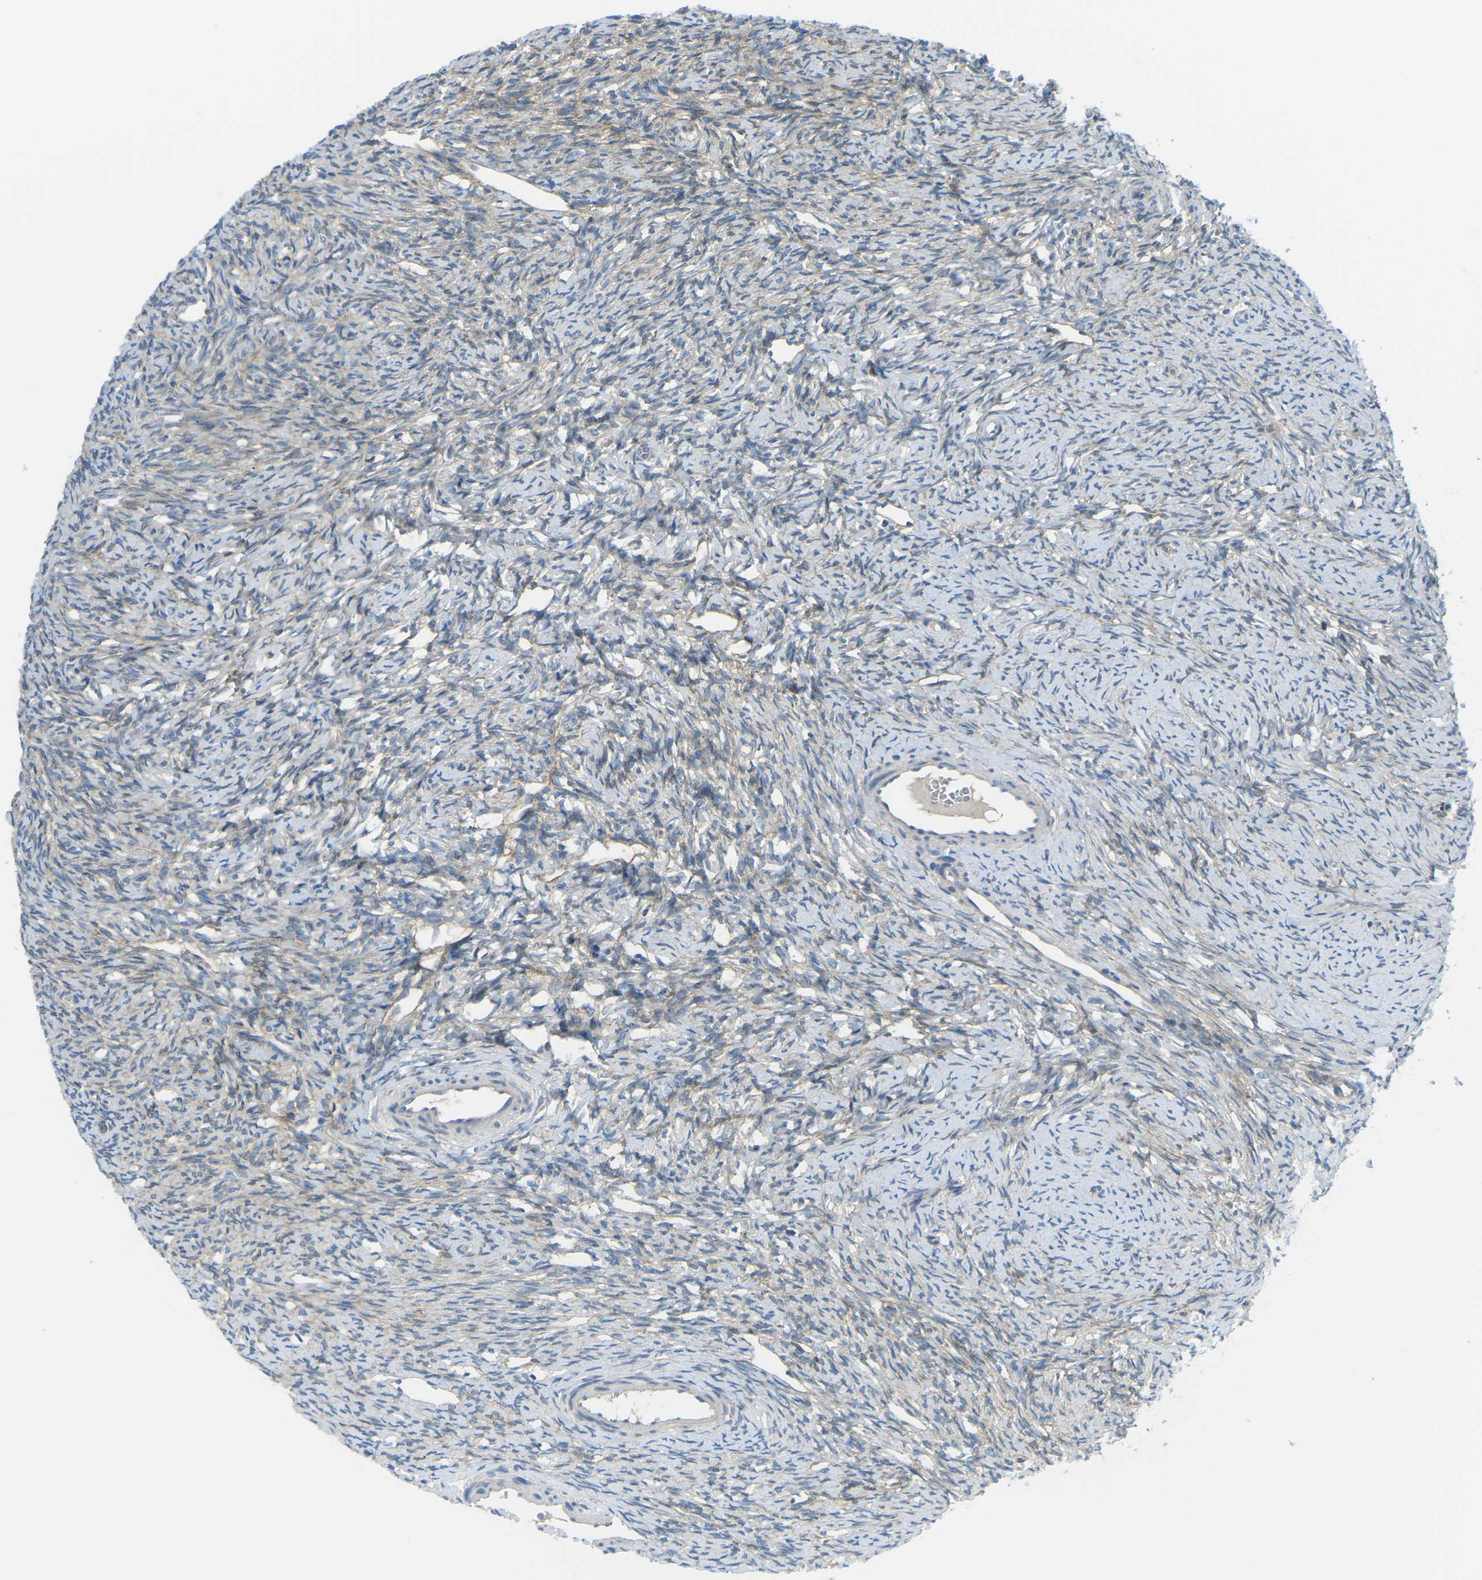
{"staining": {"intensity": "negative", "quantity": "none", "location": "none"}, "tissue": "ovary", "cell_type": "Follicle cells", "image_type": "normal", "snomed": [{"axis": "morphology", "description": "Normal tissue, NOS"}, {"axis": "topography", "description": "Ovary"}], "caption": "Ovary stained for a protein using immunohistochemistry (IHC) reveals no staining follicle cells.", "gene": "CD47", "patient": {"sex": "female", "age": 33}}